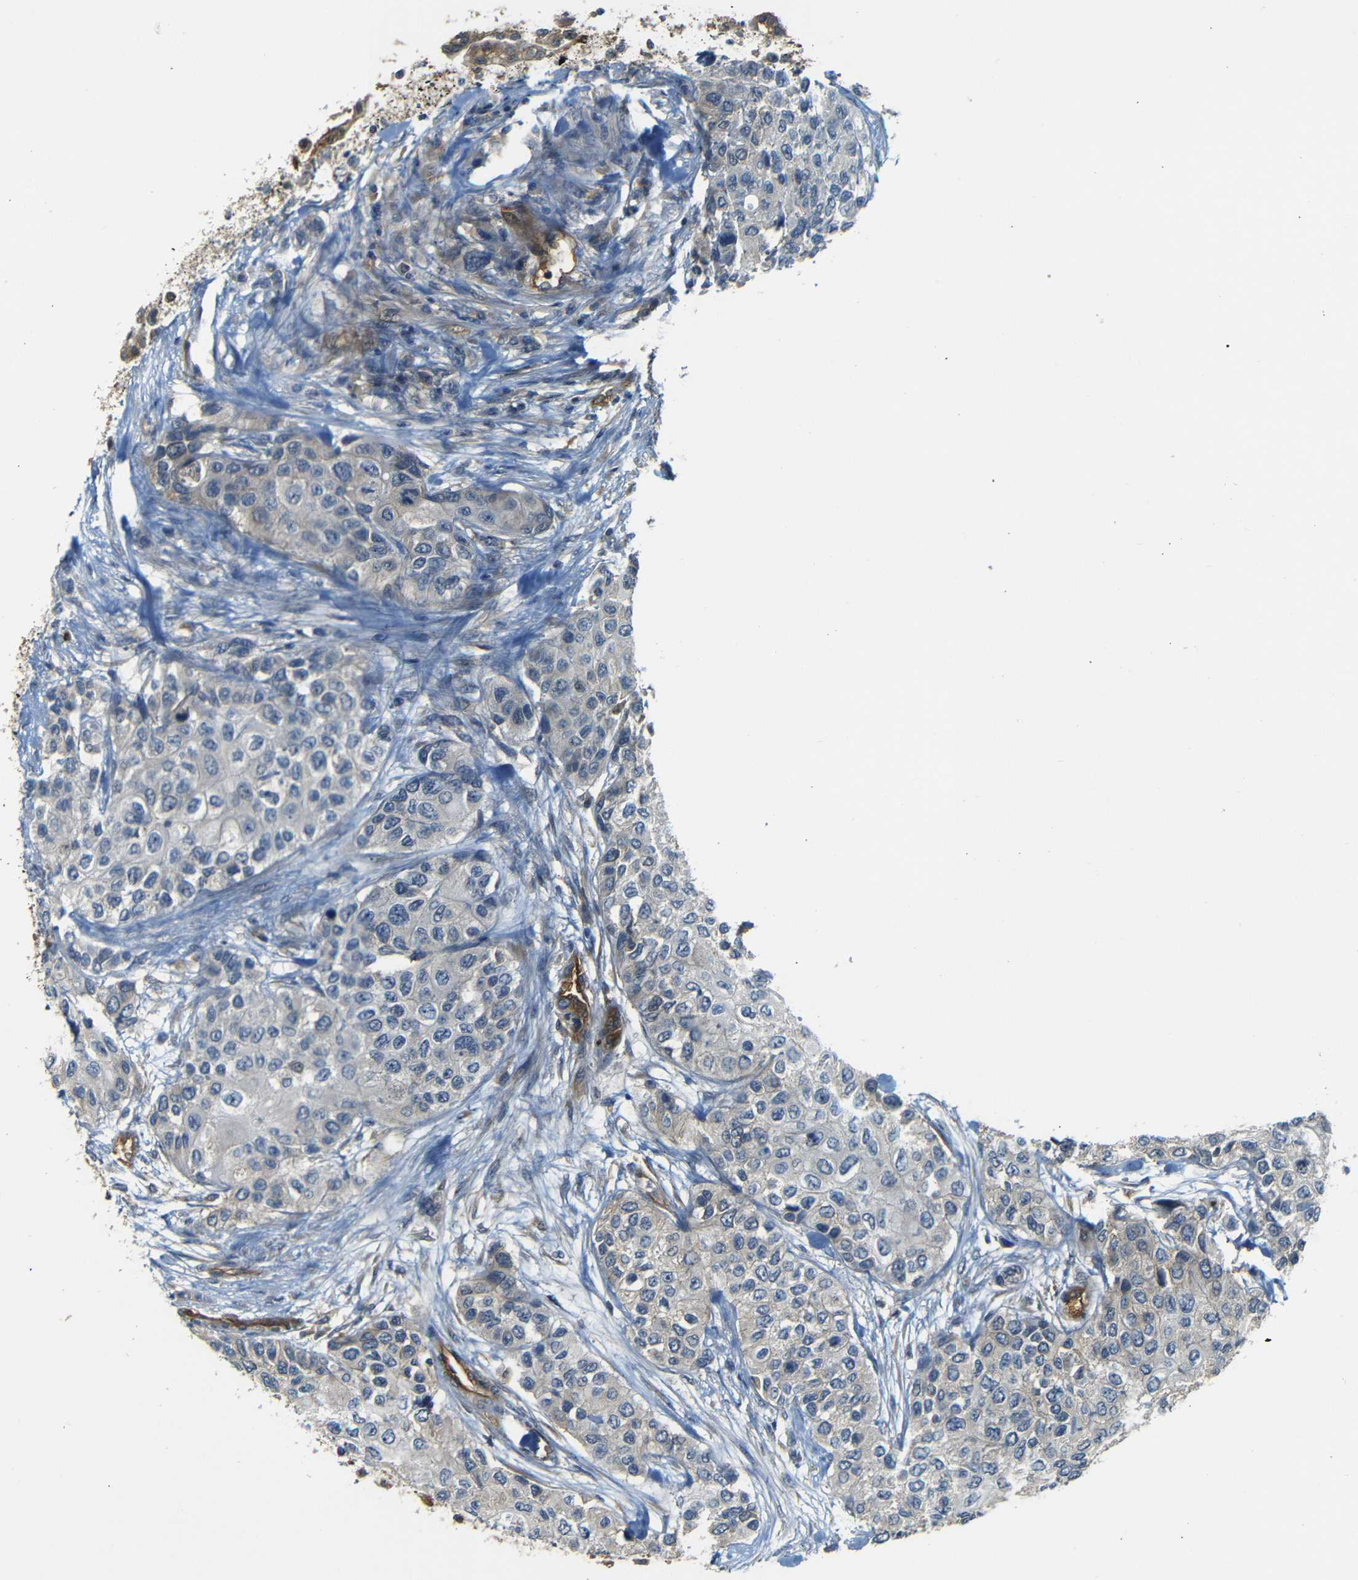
{"staining": {"intensity": "weak", "quantity": "<25%", "location": "cytoplasmic/membranous"}, "tissue": "urothelial cancer", "cell_type": "Tumor cells", "image_type": "cancer", "snomed": [{"axis": "morphology", "description": "Urothelial carcinoma, High grade"}, {"axis": "topography", "description": "Urinary bladder"}], "caption": "Immunohistochemistry histopathology image of urothelial cancer stained for a protein (brown), which demonstrates no expression in tumor cells. (IHC, brightfield microscopy, high magnification).", "gene": "RELL1", "patient": {"sex": "female", "age": 56}}